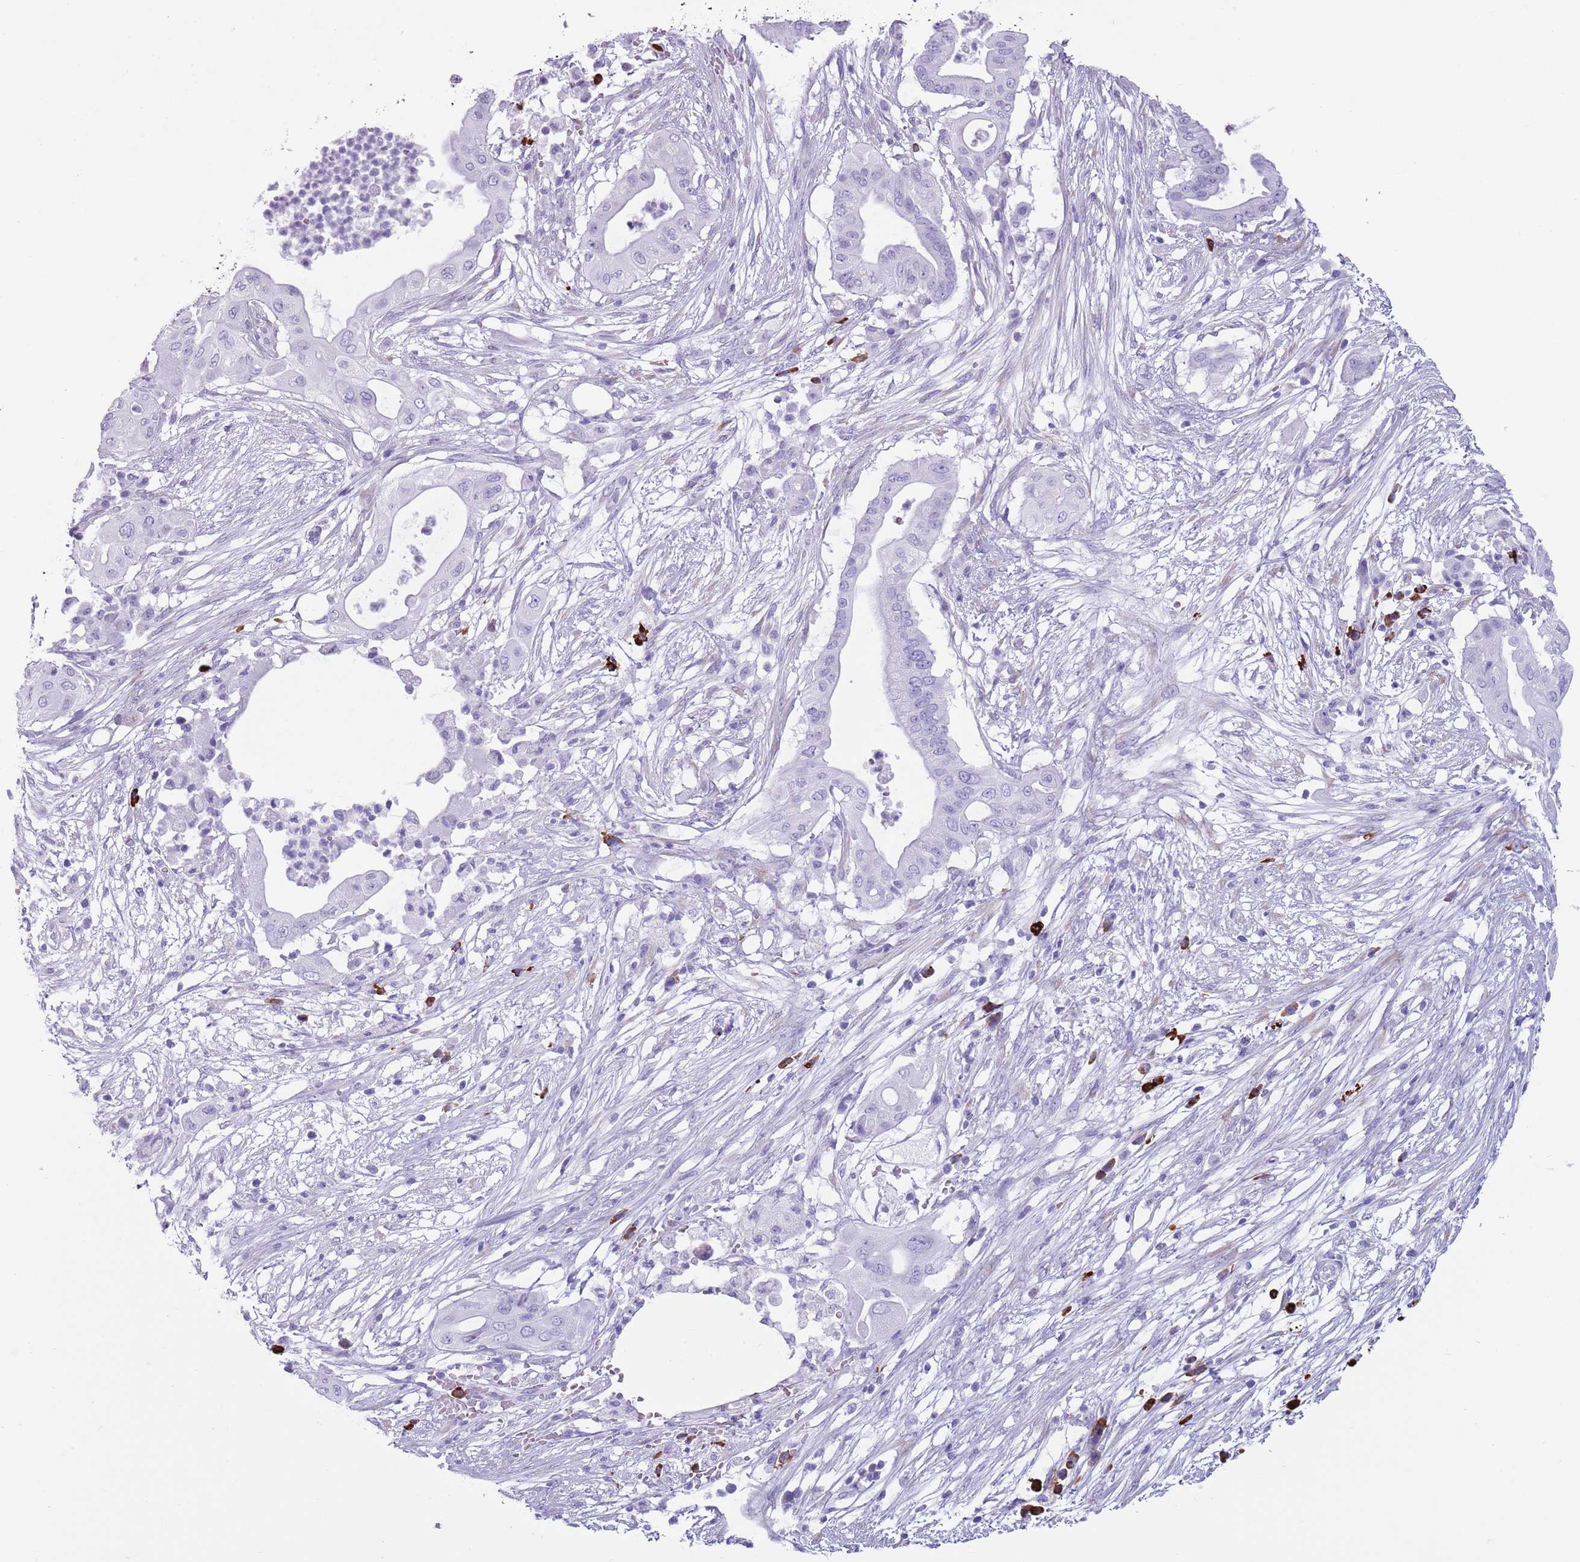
{"staining": {"intensity": "negative", "quantity": "none", "location": "none"}, "tissue": "pancreatic cancer", "cell_type": "Tumor cells", "image_type": "cancer", "snomed": [{"axis": "morphology", "description": "Adenocarcinoma, NOS"}, {"axis": "topography", "description": "Pancreas"}], "caption": "Tumor cells are negative for protein expression in human pancreatic adenocarcinoma. The staining is performed using DAB brown chromogen with nuclei counter-stained in using hematoxylin.", "gene": "LY6G5B", "patient": {"sex": "male", "age": 68}}